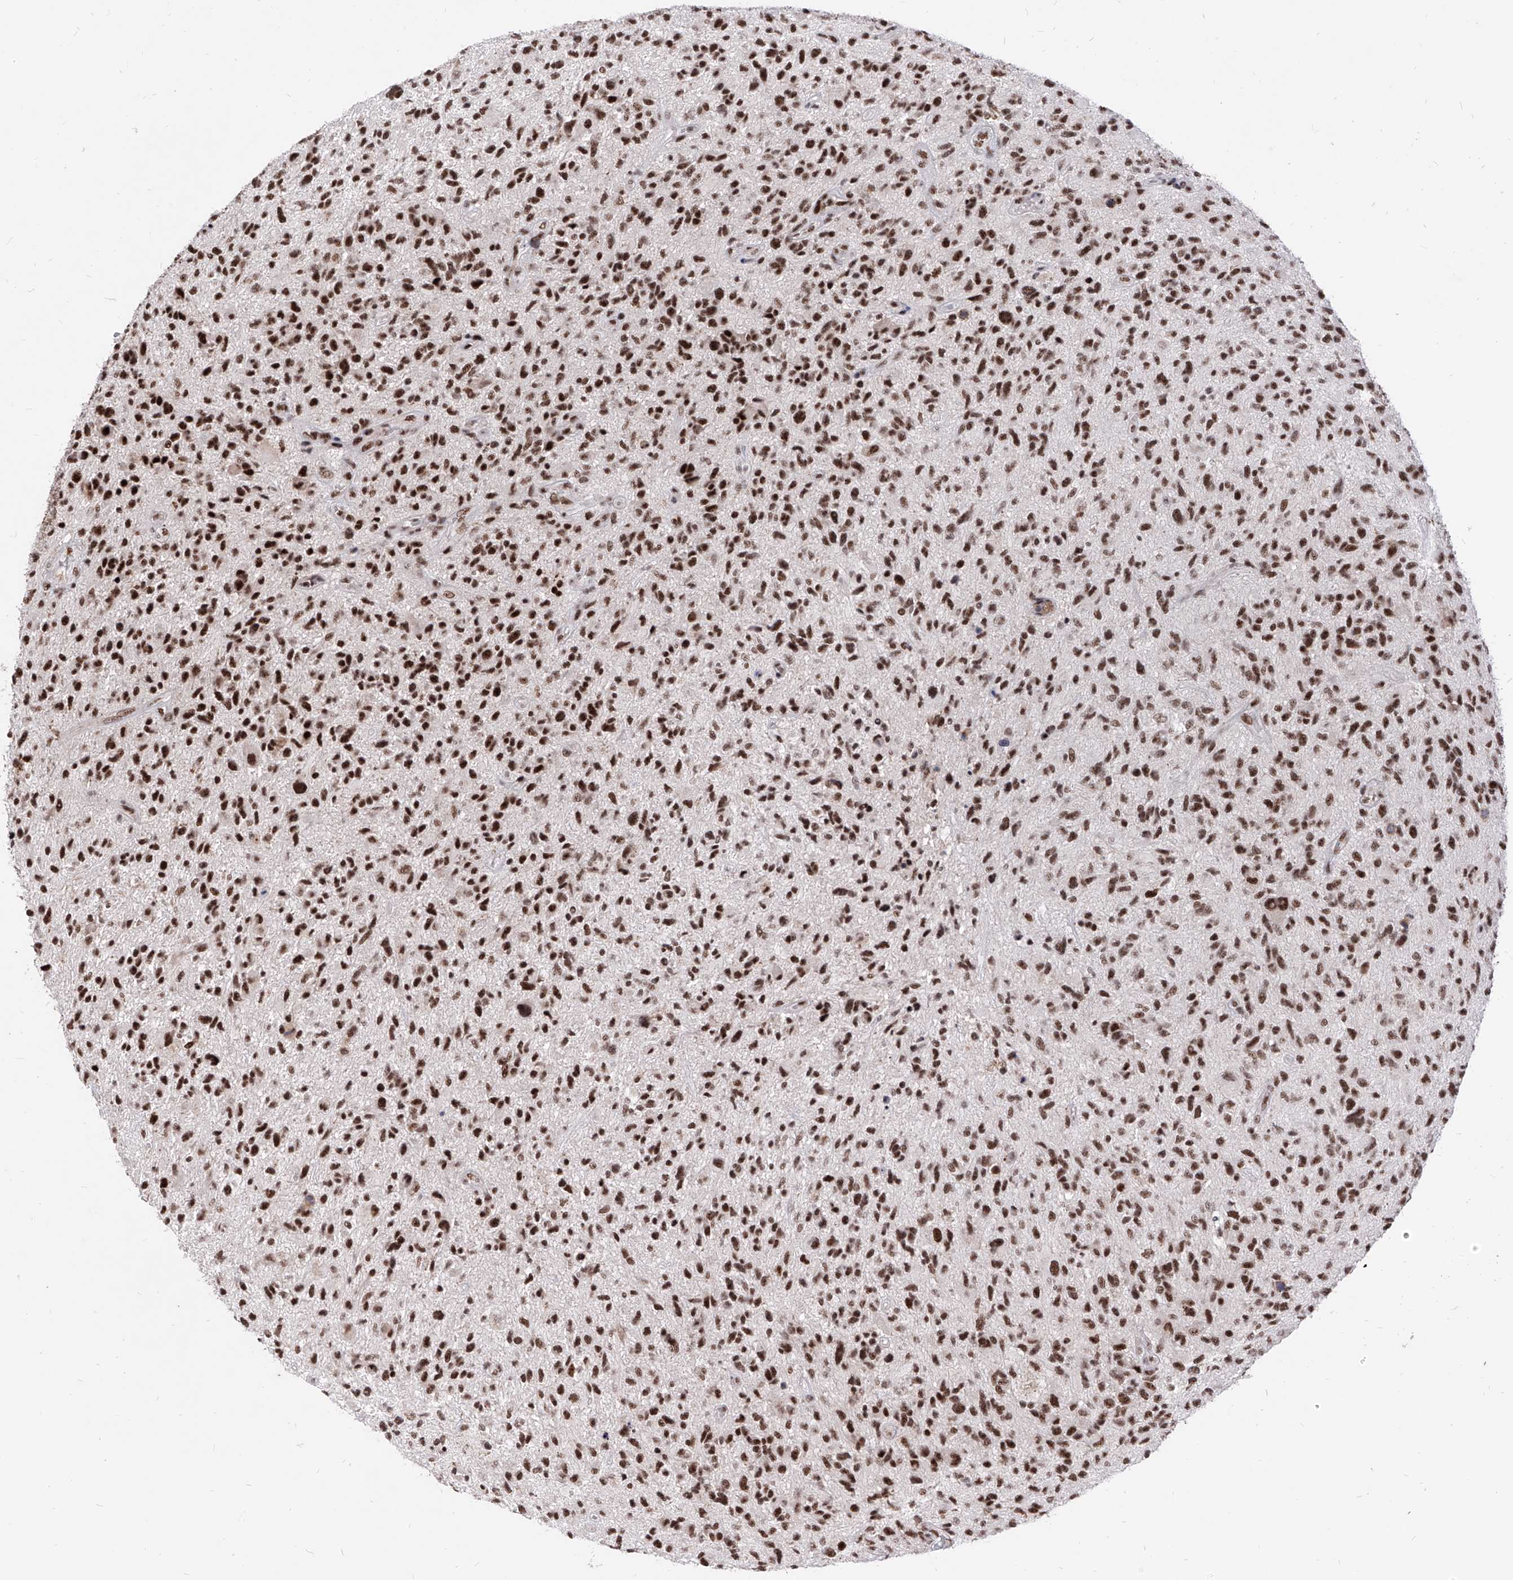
{"staining": {"intensity": "strong", "quantity": ">75%", "location": "nuclear"}, "tissue": "glioma", "cell_type": "Tumor cells", "image_type": "cancer", "snomed": [{"axis": "morphology", "description": "Glioma, malignant, High grade"}, {"axis": "topography", "description": "Brain"}], "caption": "A high amount of strong nuclear expression is seen in approximately >75% of tumor cells in high-grade glioma (malignant) tissue.", "gene": "PHF5A", "patient": {"sex": "male", "age": 47}}